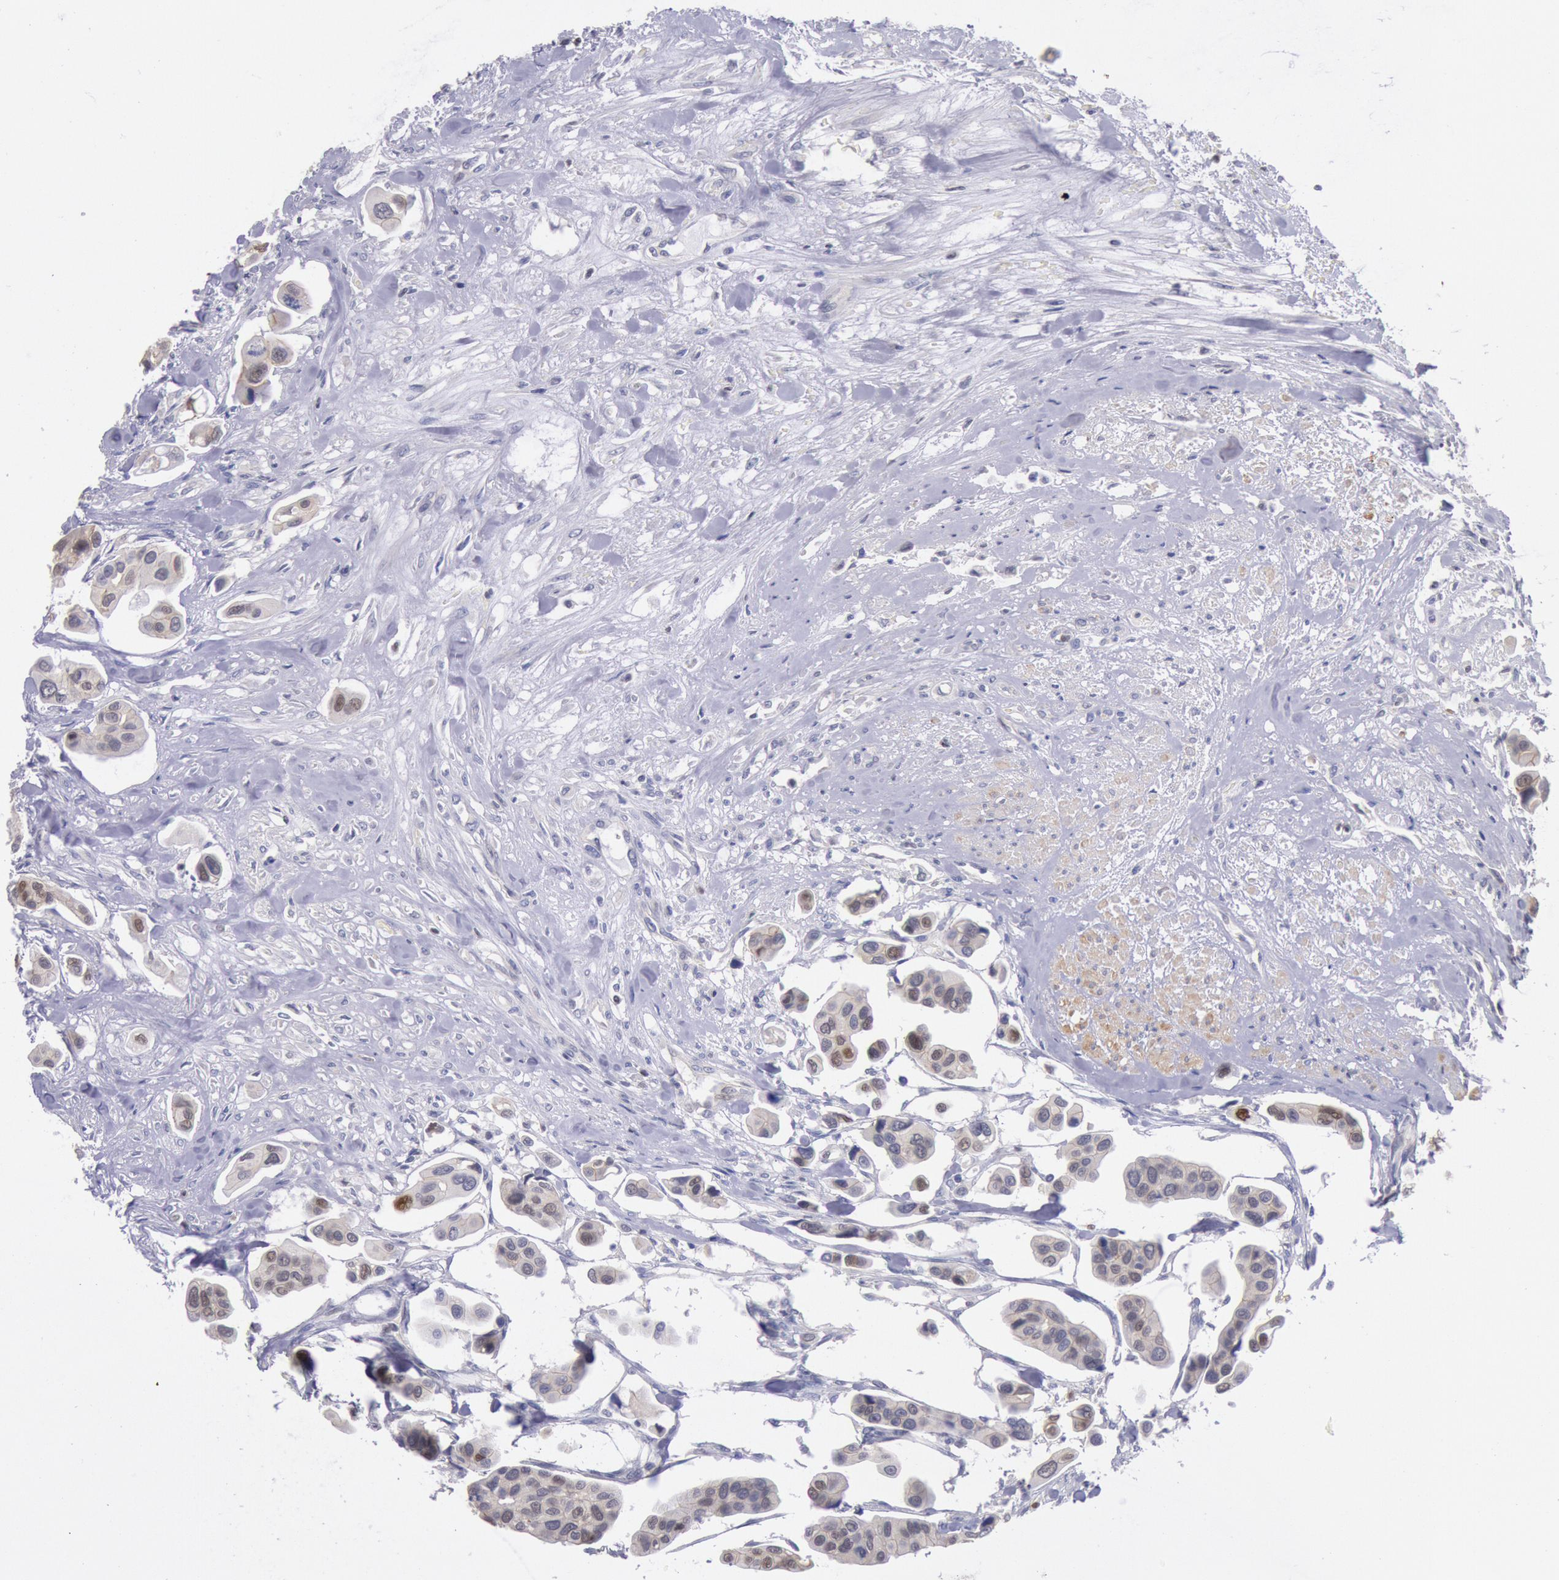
{"staining": {"intensity": "moderate", "quantity": ">75%", "location": "cytoplasmic/membranous"}, "tissue": "urothelial cancer", "cell_type": "Tumor cells", "image_type": "cancer", "snomed": [{"axis": "morphology", "description": "Adenocarcinoma, NOS"}, {"axis": "topography", "description": "Urinary bladder"}], "caption": "Adenocarcinoma stained for a protein demonstrates moderate cytoplasmic/membranous positivity in tumor cells.", "gene": "RPS6KA5", "patient": {"sex": "male", "age": 61}}